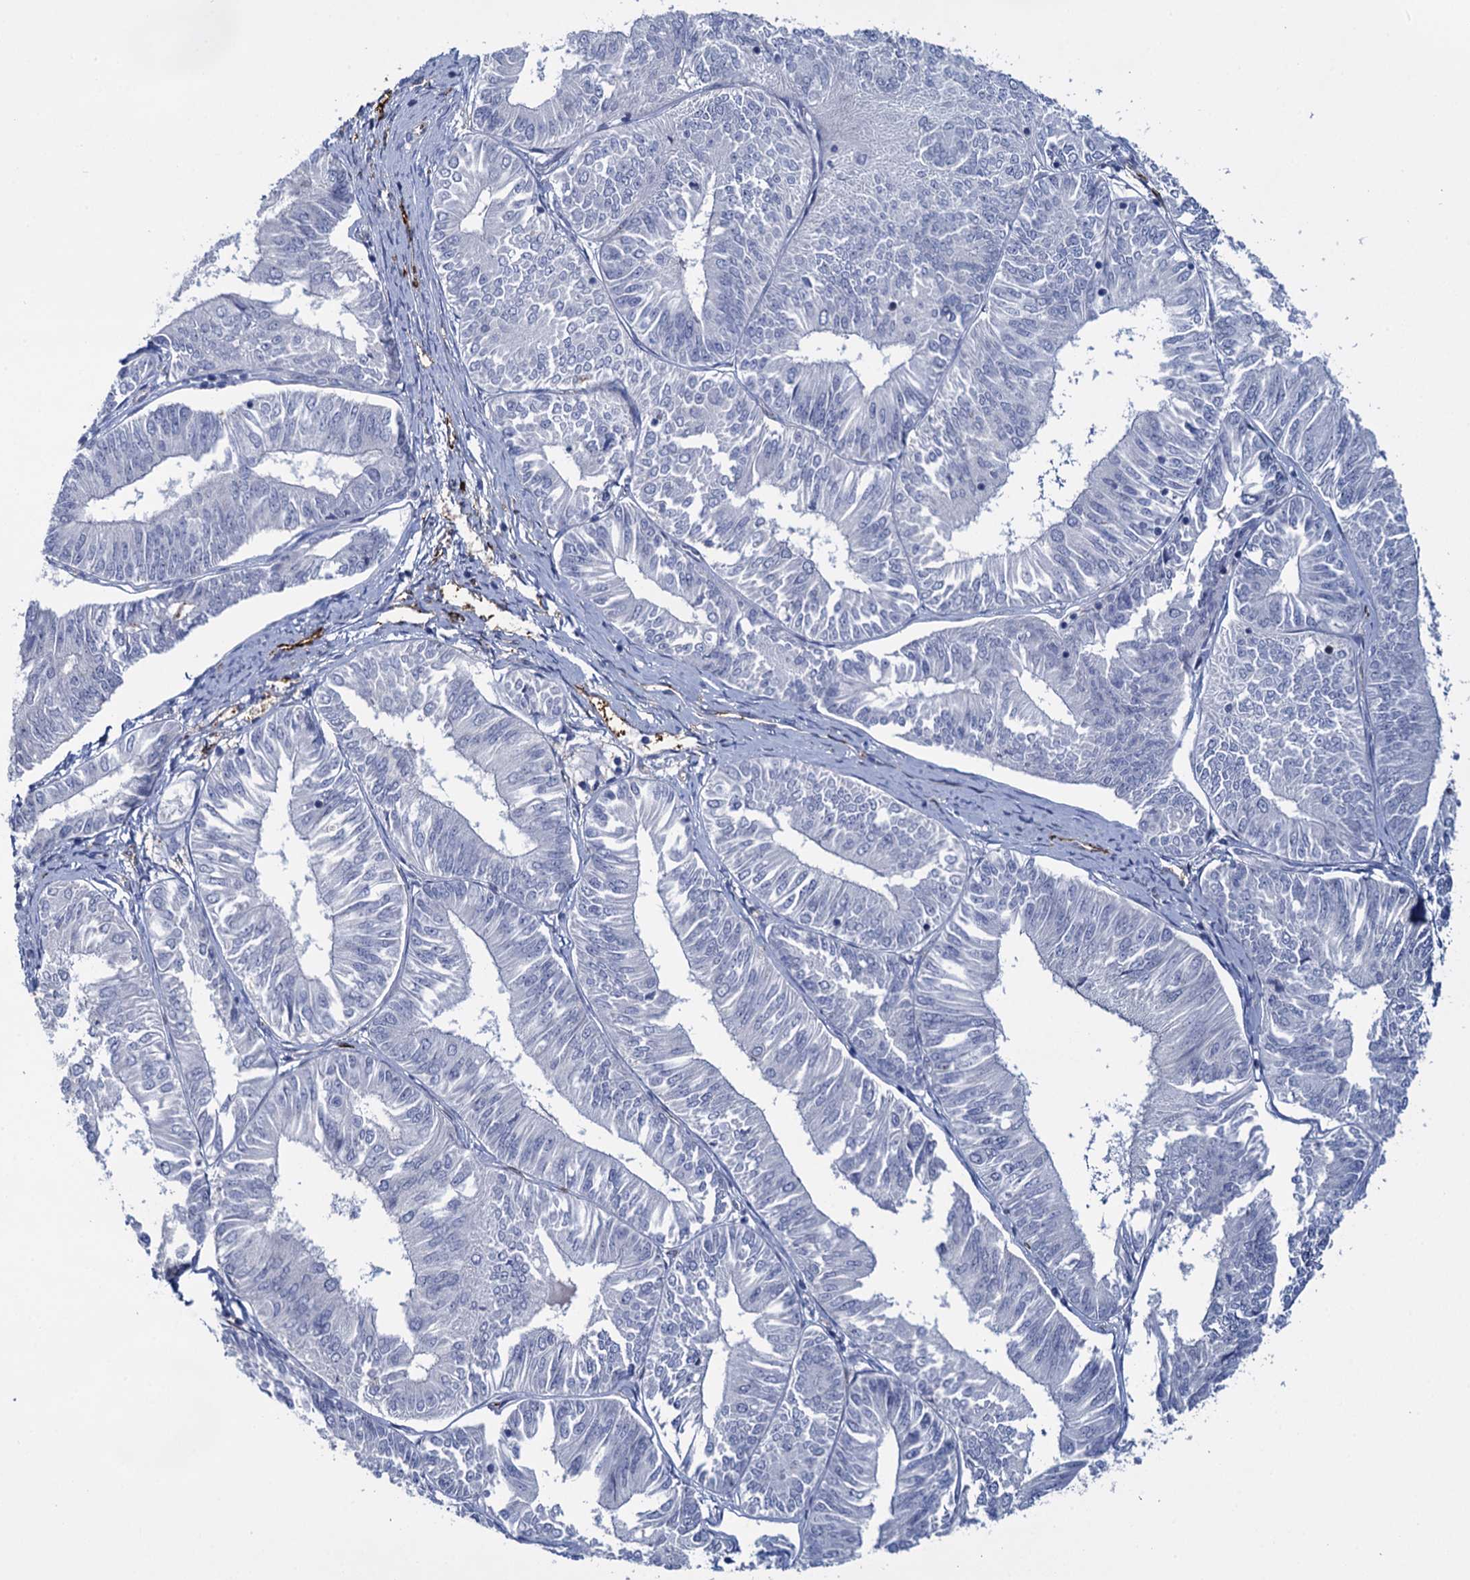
{"staining": {"intensity": "negative", "quantity": "none", "location": "none"}, "tissue": "endometrial cancer", "cell_type": "Tumor cells", "image_type": "cancer", "snomed": [{"axis": "morphology", "description": "Adenocarcinoma, NOS"}, {"axis": "topography", "description": "Endometrium"}], "caption": "Tumor cells are negative for brown protein staining in endometrial adenocarcinoma.", "gene": "SNCG", "patient": {"sex": "female", "age": 58}}